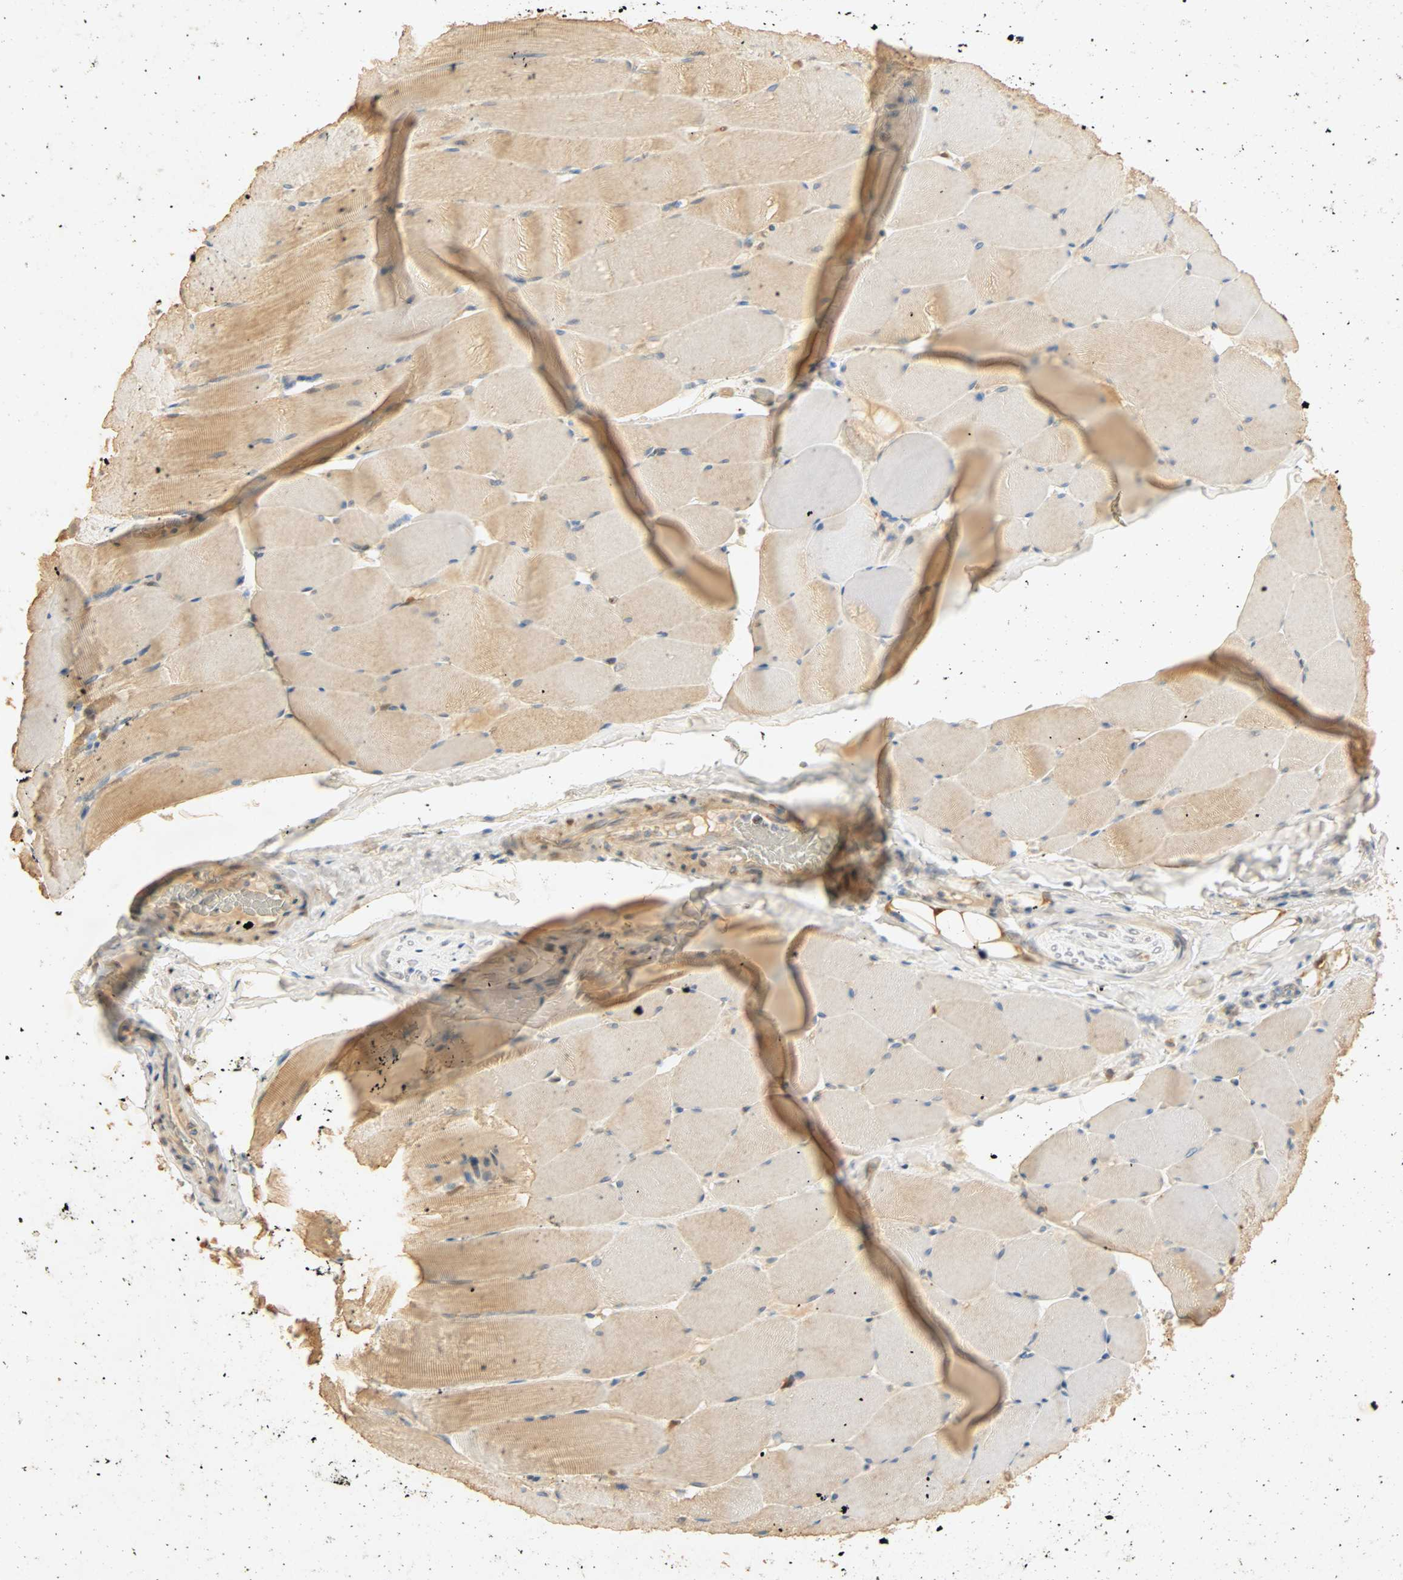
{"staining": {"intensity": "moderate", "quantity": "25%-75%", "location": "cytoplasmic/membranous"}, "tissue": "skeletal muscle", "cell_type": "Myocytes", "image_type": "normal", "snomed": [{"axis": "morphology", "description": "Normal tissue, NOS"}, {"axis": "topography", "description": "Skeletal muscle"}], "caption": "Skeletal muscle stained for a protein (brown) demonstrates moderate cytoplasmic/membranous positive staining in about 25%-75% of myocytes.", "gene": "SELENBP1", "patient": {"sex": "male", "age": 62}}